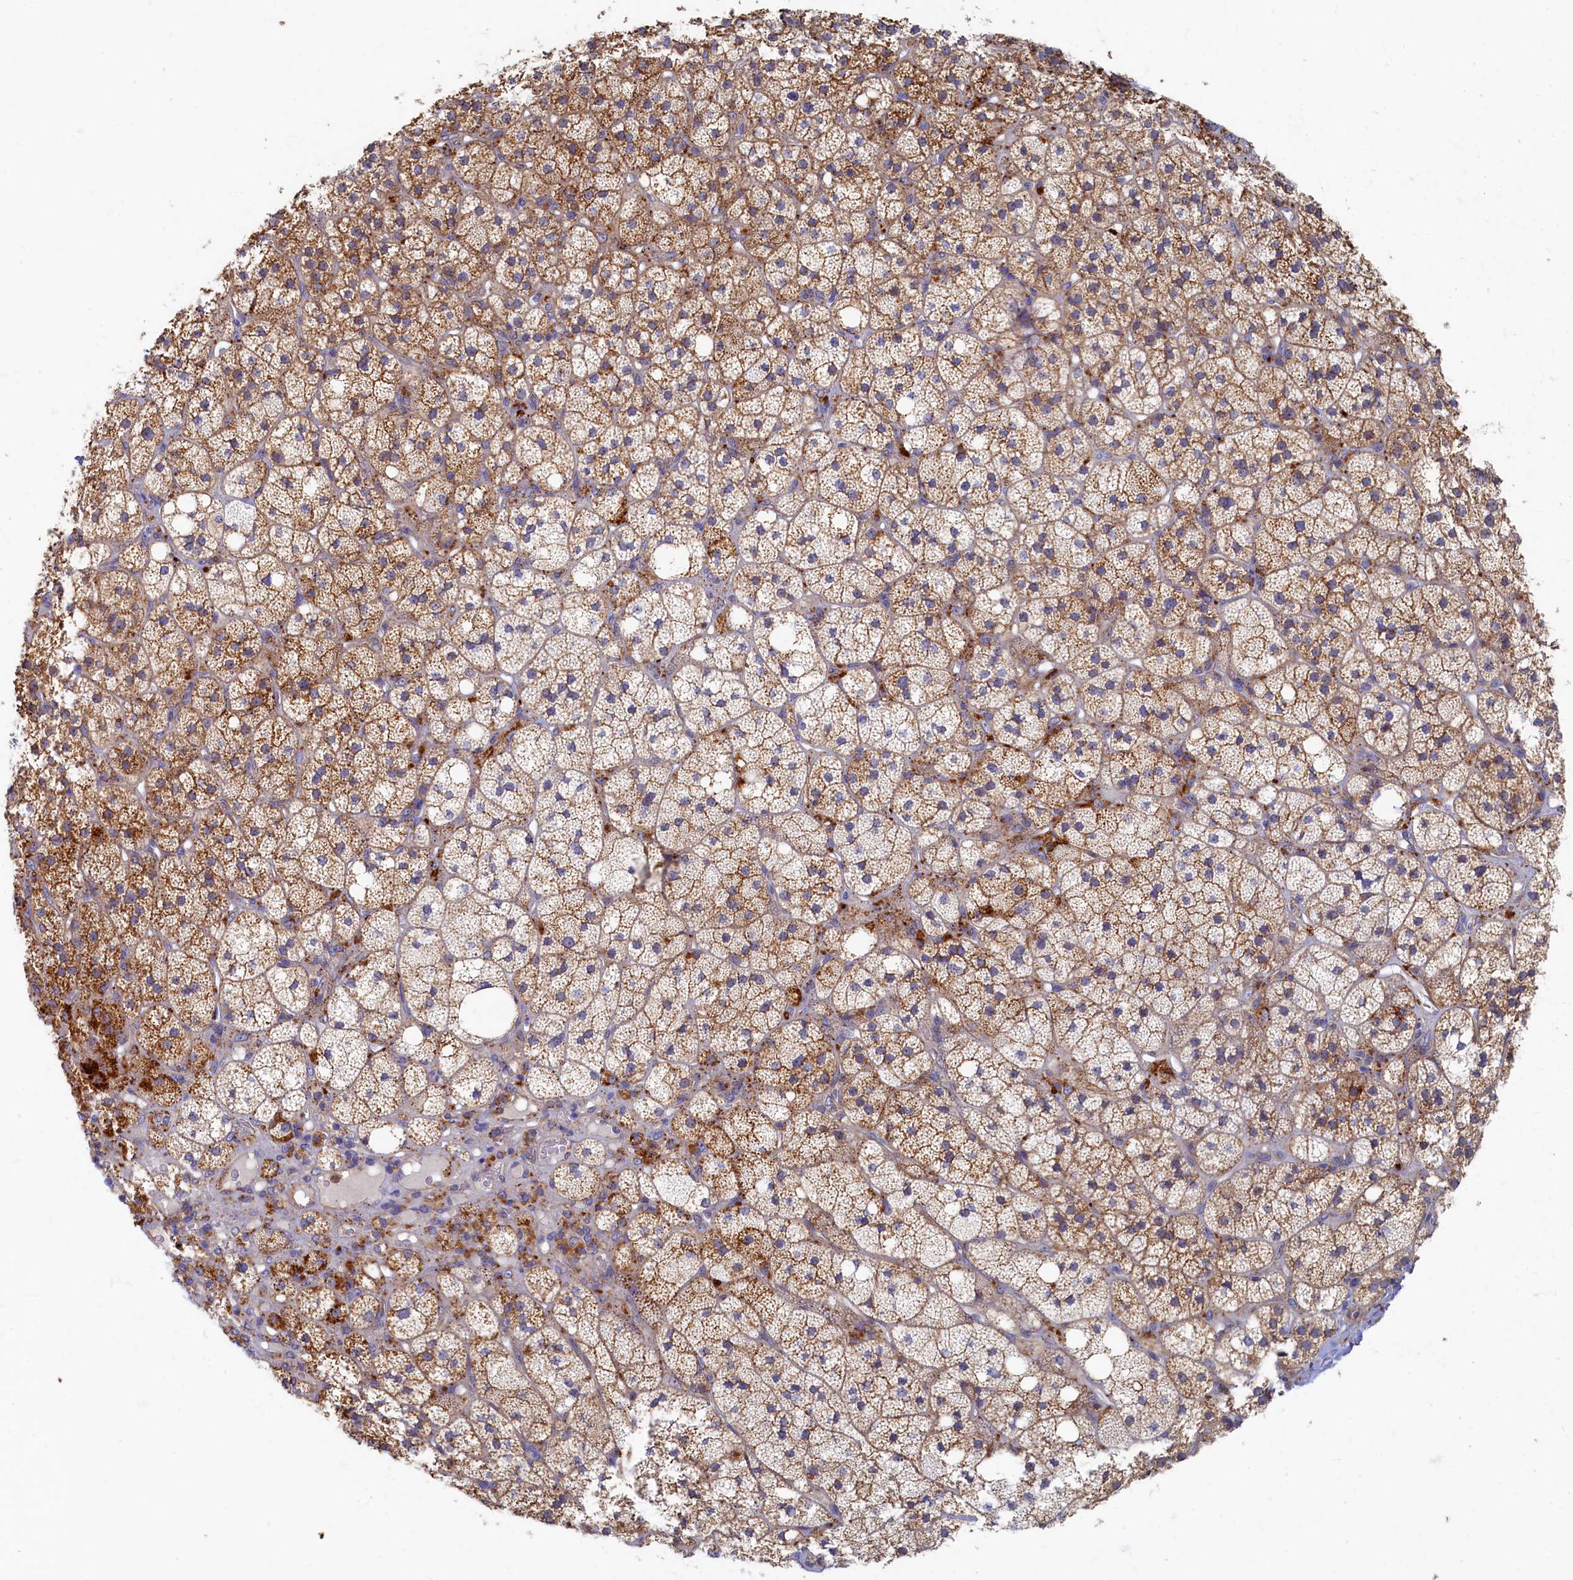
{"staining": {"intensity": "strong", "quantity": "25%-75%", "location": "cytoplasmic/membranous"}, "tissue": "adrenal gland", "cell_type": "Glandular cells", "image_type": "normal", "snomed": [{"axis": "morphology", "description": "Normal tissue, NOS"}, {"axis": "topography", "description": "Adrenal gland"}], "caption": "A brown stain labels strong cytoplasmic/membranous staining of a protein in glandular cells of unremarkable human adrenal gland. The protein is stained brown, and the nuclei are stained in blue (DAB (3,3'-diaminobenzidine) IHC with brightfield microscopy, high magnification).", "gene": "PSMG2", "patient": {"sex": "male", "age": 61}}